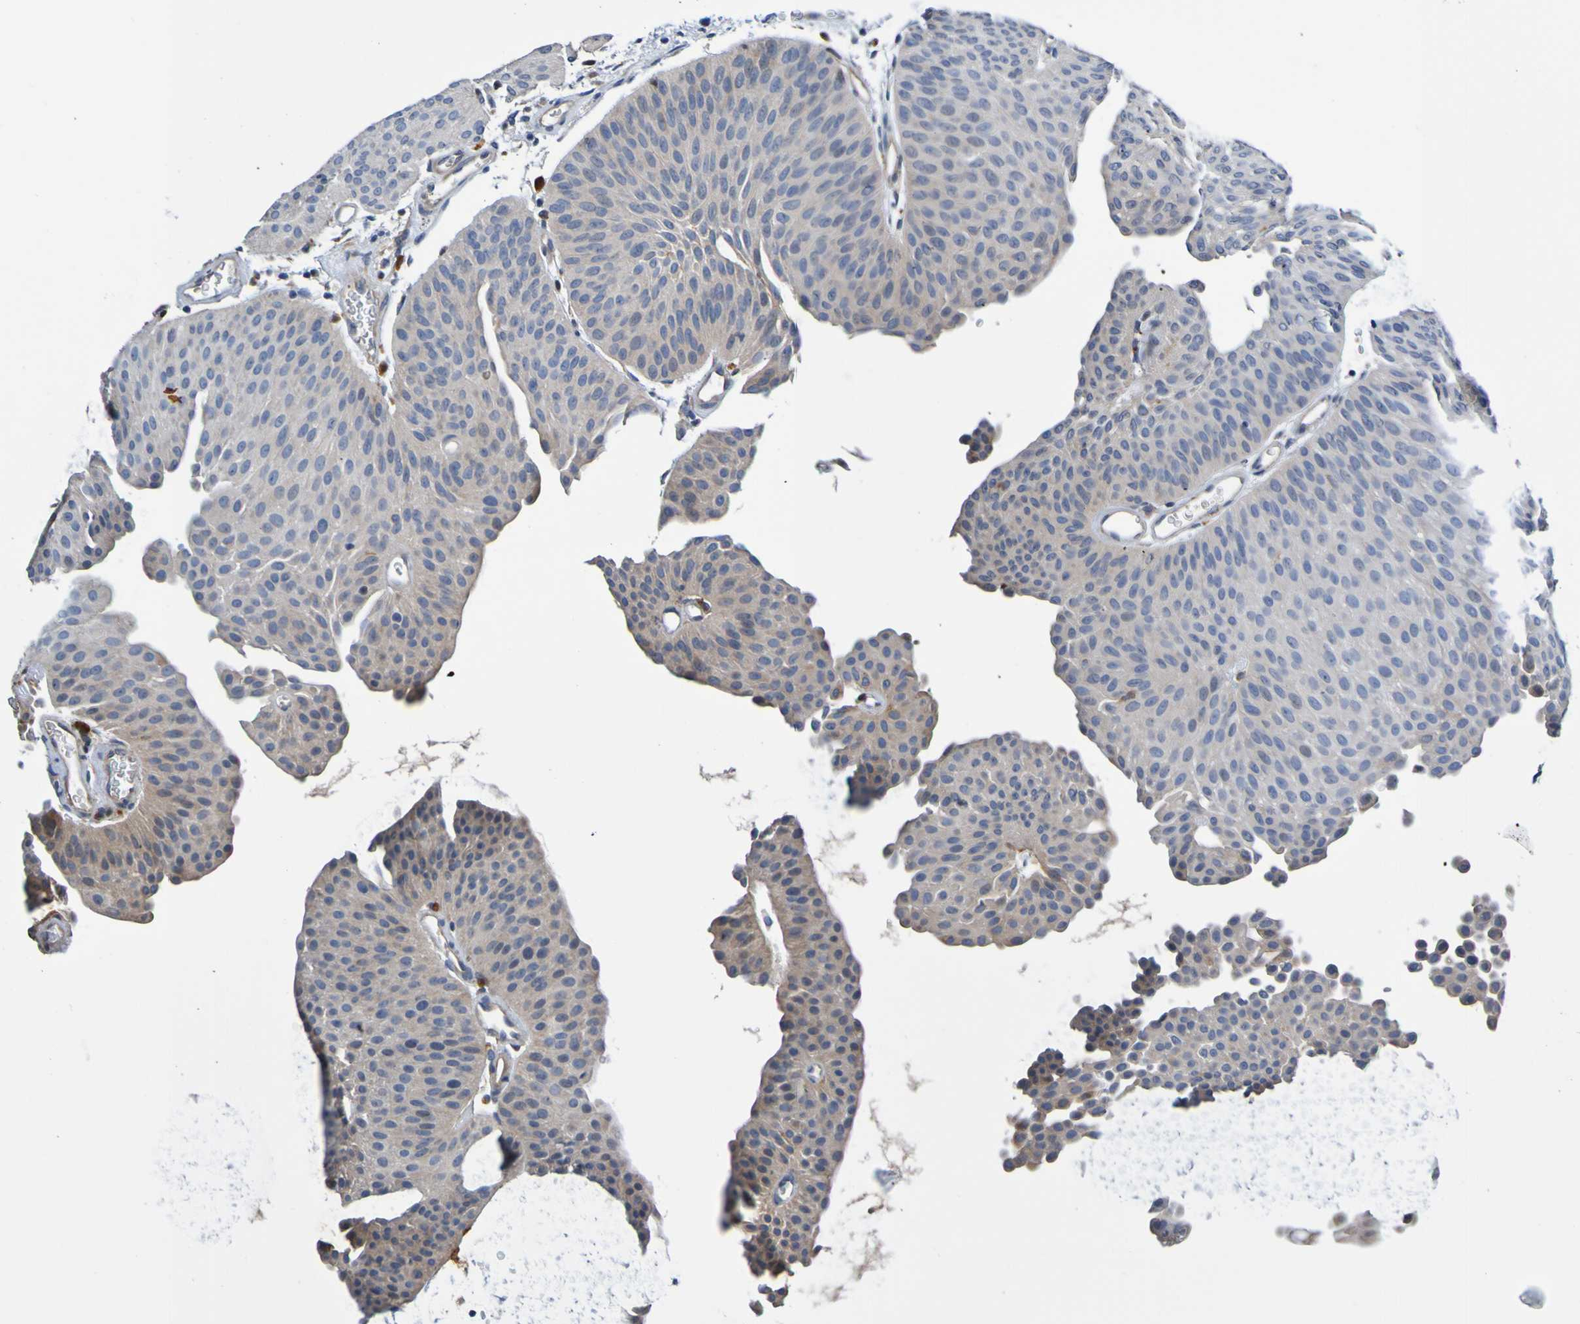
{"staining": {"intensity": "weak", "quantity": ">75%", "location": "cytoplasmic/membranous"}, "tissue": "urothelial cancer", "cell_type": "Tumor cells", "image_type": "cancer", "snomed": [{"axis": "morphology", "description": "Urothelial carcinoma, Low grade"}, {"axis": "topography", "description": "Urinary bladder"}], "caption": "Urothelial cancer stained with a protein marker demonstrates weak staining in tumor cells.", "gene": "METAP2", "patient": {"sex": "female", "age": 60}}